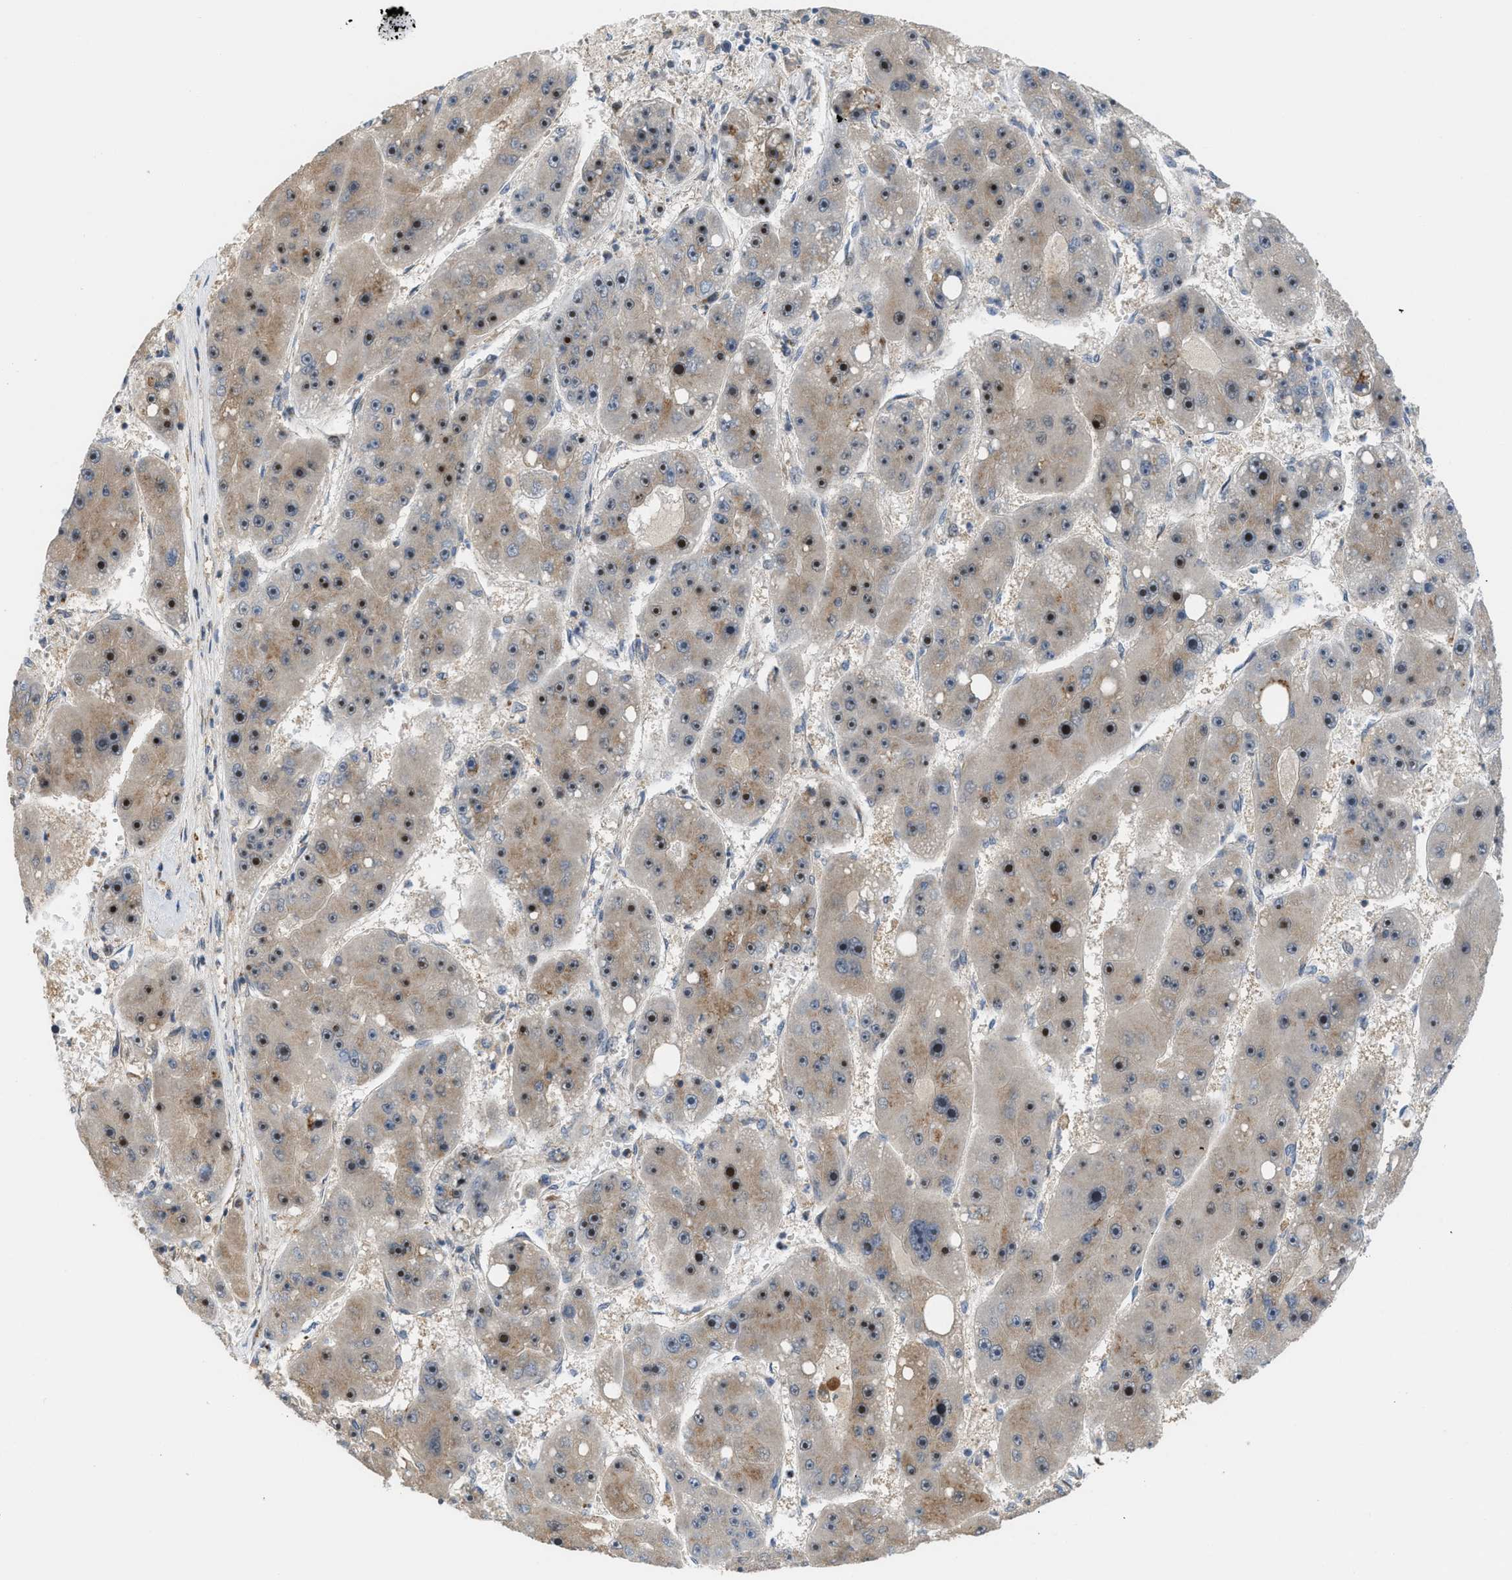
{"staining": {"intensity": "strong", "quantity": ">75%", "location": "nuclear"}, "tissue": "liver cancer", "cell_type": "Tumor cells", "image_type": "cancer", "snomed": [{"axis": "morphology", "description": "Carcinoma, Hepatocellular, NOS"}, {"axis": "topography", "description": "Liver"}], "caption": "Protein analysis of hepatocellular carcinoma (liver) tissue demonstrates strong nuclear expression in approximately >75% of tumor cells. Using DAB (3,3'-diaminobenzidine) (brown) and hematoxylin (blue) stains, captured at high magnification using brightfield microscopy.", "gene": "DIPK1A", "patient": {"sex": "female", "age": 61}}